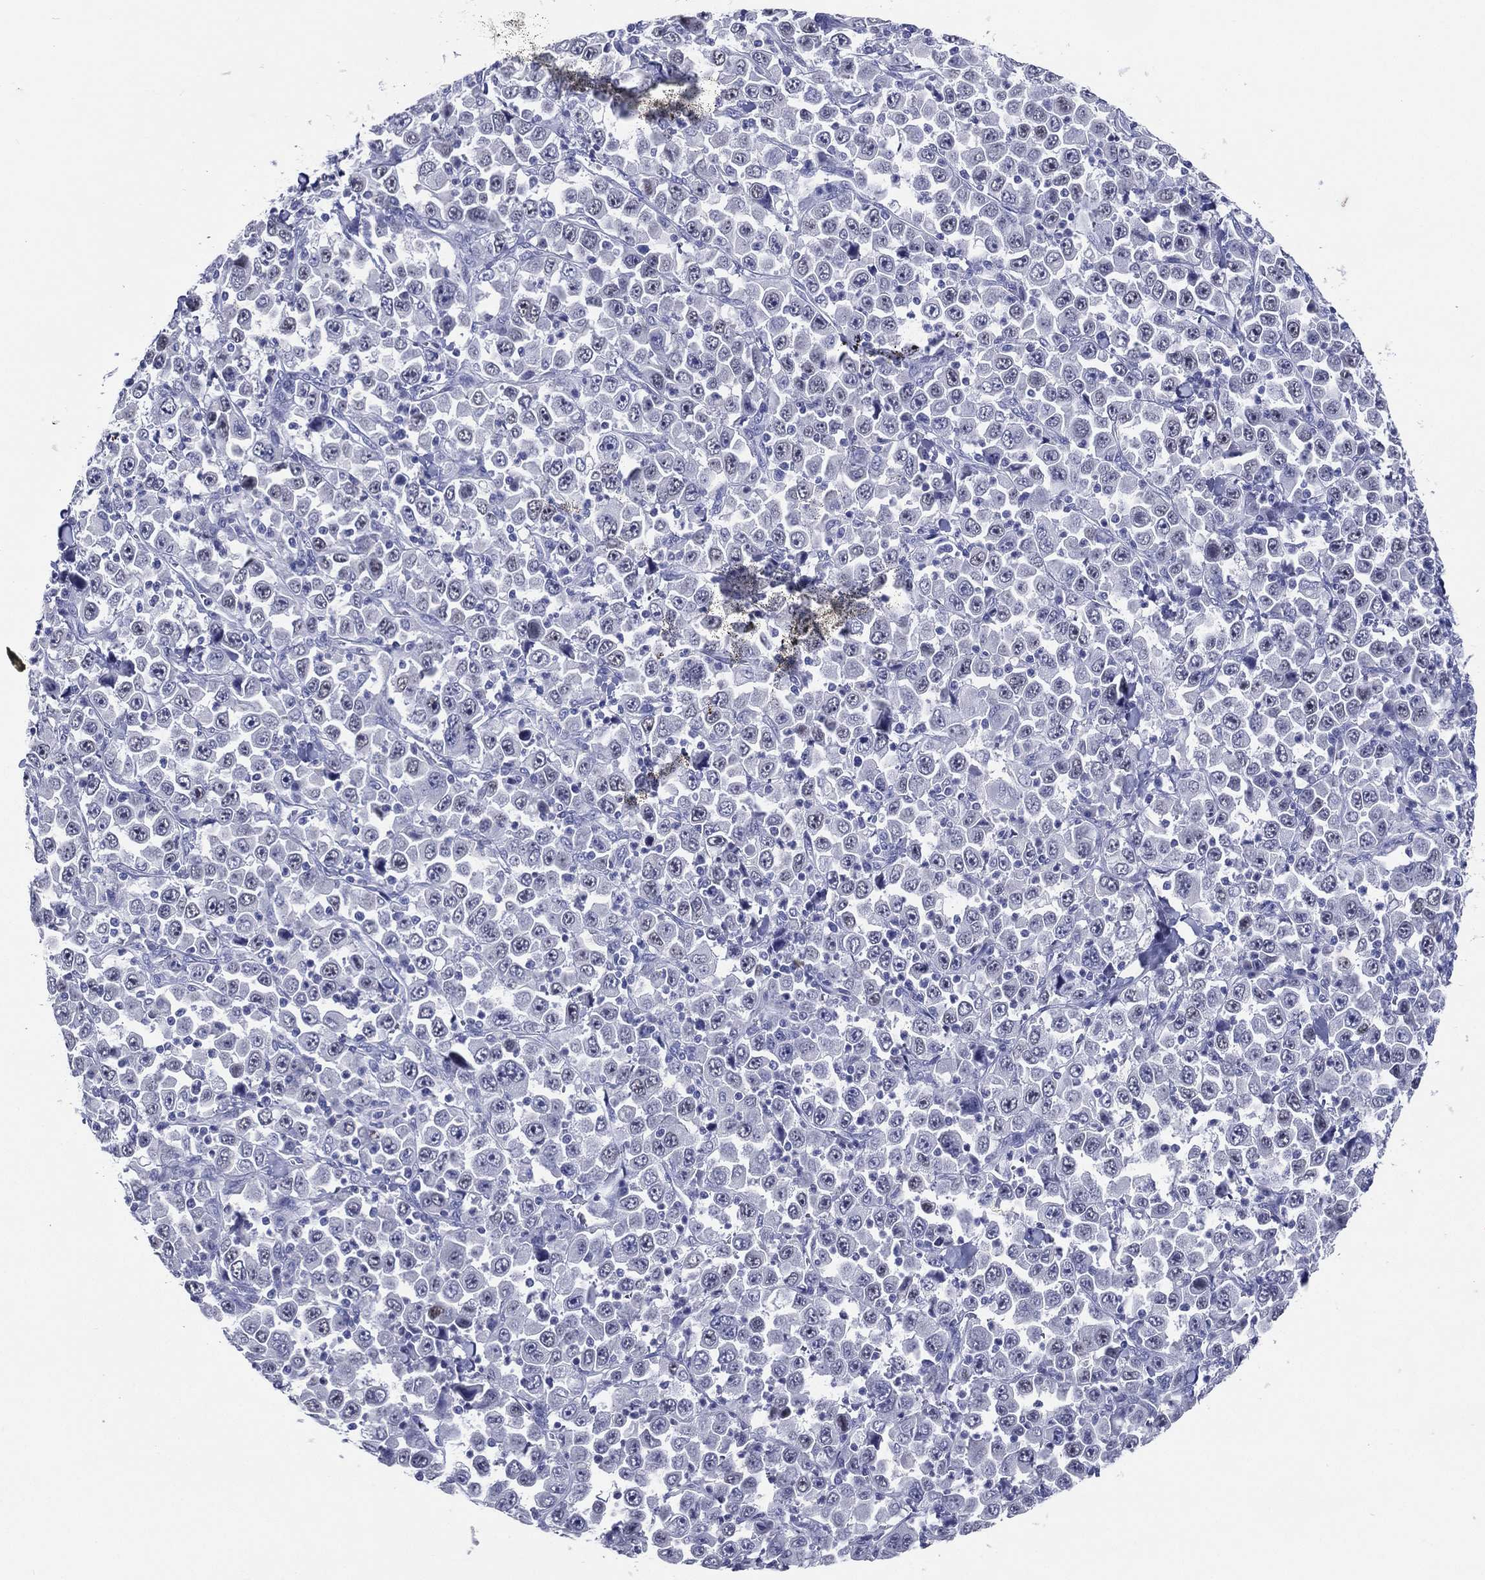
{"staining": {"intensity": "negative", "quantity": "none", "location": "none"}, "tissue": "stomach cancer", "cell_type": "Tumor cells", "image_type": "cancer", "snomed": [{"axis": "morphology", "description": "Normal tissue, NOS"}, {"axis": "morphology", "description": "Adenocarcinoma, NOS"}, {"axis": "topography", "description": "Stomach, upper"}, {"axis": "topography", "description": "Stomach"}], "caption": "Image shows no significant protein expression in tumor cells of stomach adenocarcinoma.", "gene": "TFAP2A", "patient": {"sex": "male", "age": 59}}